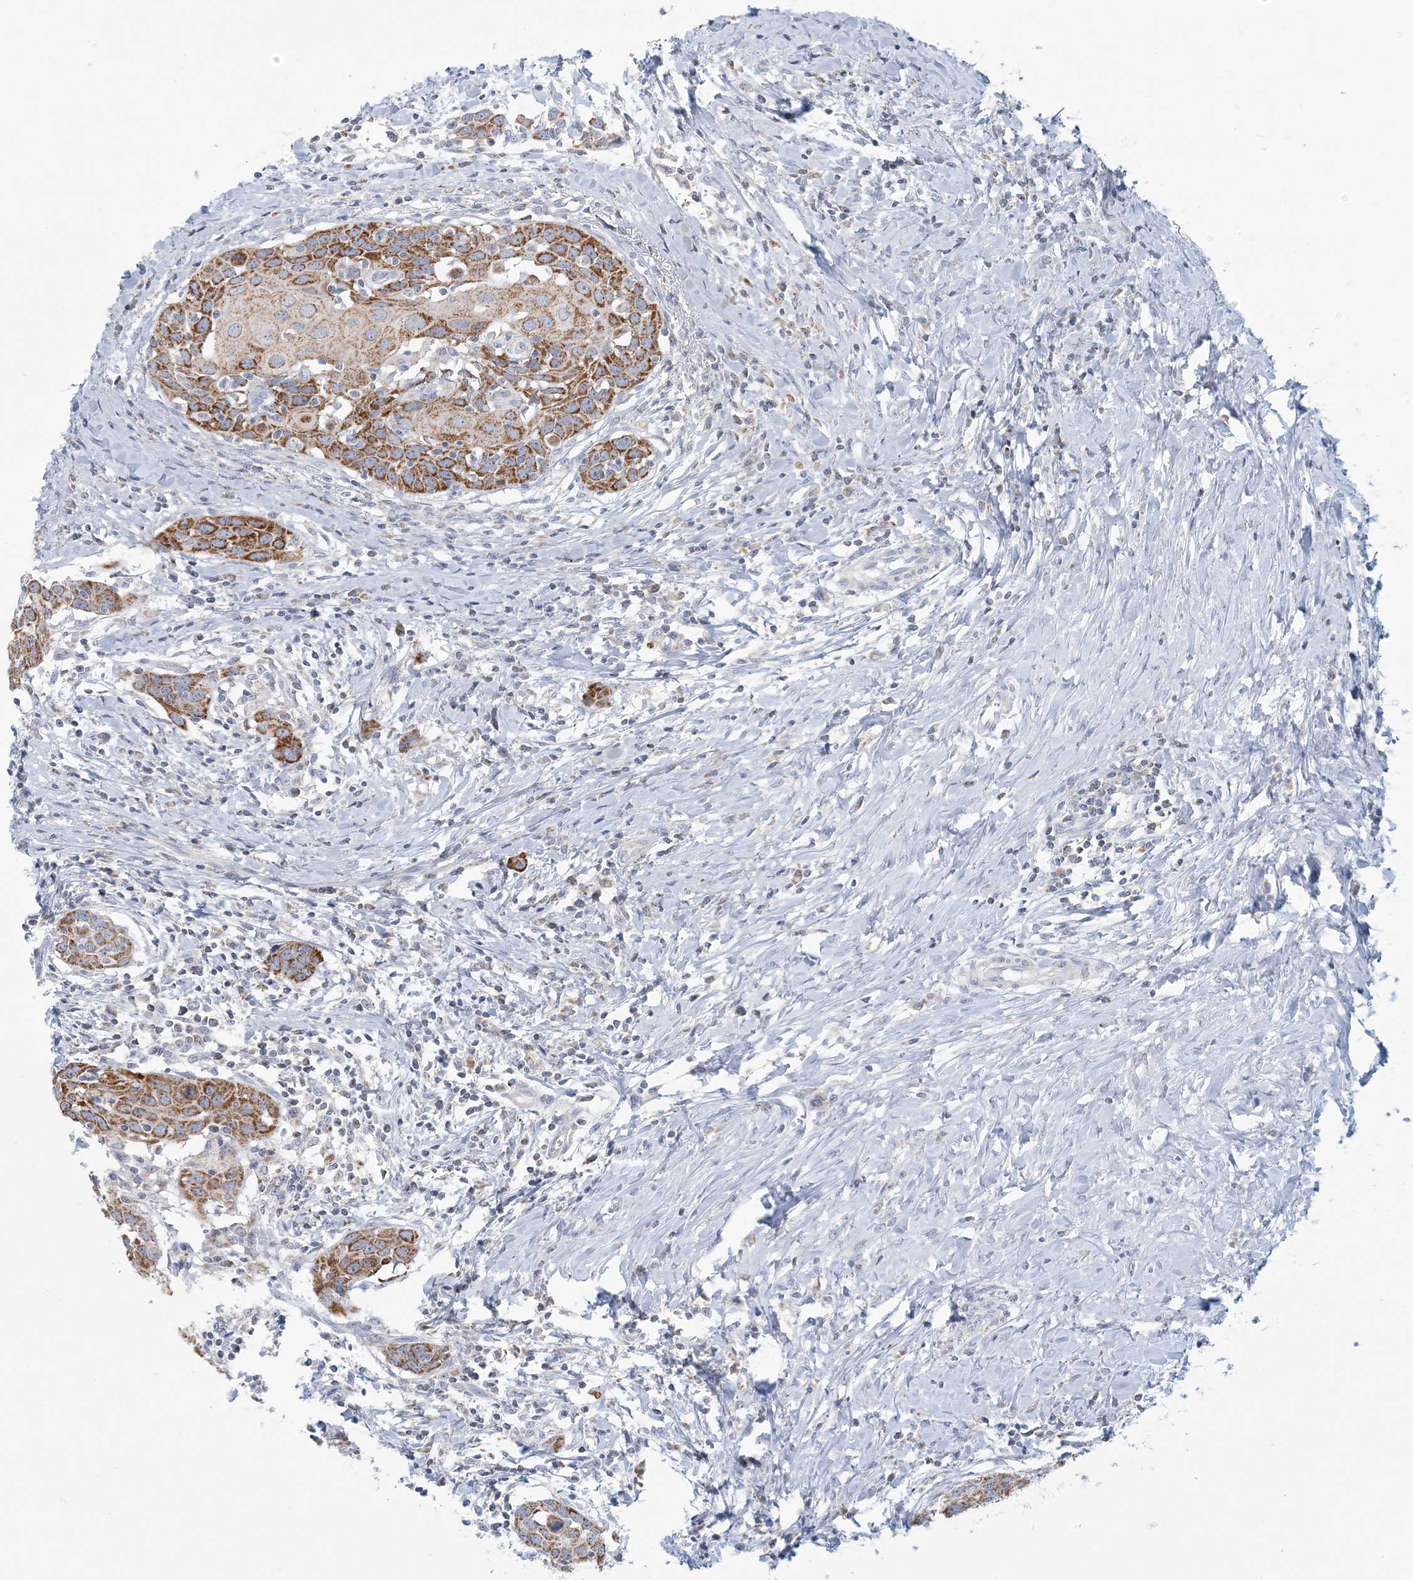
{"staining": {"intensity": "strong", "quantity": "25%-75%", "location": "cytoplasmic/membranous"}, "tissue": "head and neck cancer", "cell_type": "Tumor cells", "image_type": "cancer", "snomed": [{"axis": "morphology", "description": "Squamous cell carcinoma, NOS"}, {"axis": "topography", "description": "Oral tissue"}, {"axis": "topography", "description": "Head-Neck"}], "caption": "High-magnification brightfield microscopy of head and neck squamous cell carcinoma stained with DAB (3,3'-diaminobenzidine) (brown) and counterstained with hematoxylin (blue). tumor cells exhibit strong cytoplasmic/membranous staining is identified in approximately25%-75% of cells. The staining was performed using DAB (3,3'-diaminobenzidine), with brown indicating positive protein expression. Nuclei are stained blue with hematoxylin.", "gene": "BDH1", "patient": {"sex": "female", "age": 50}}